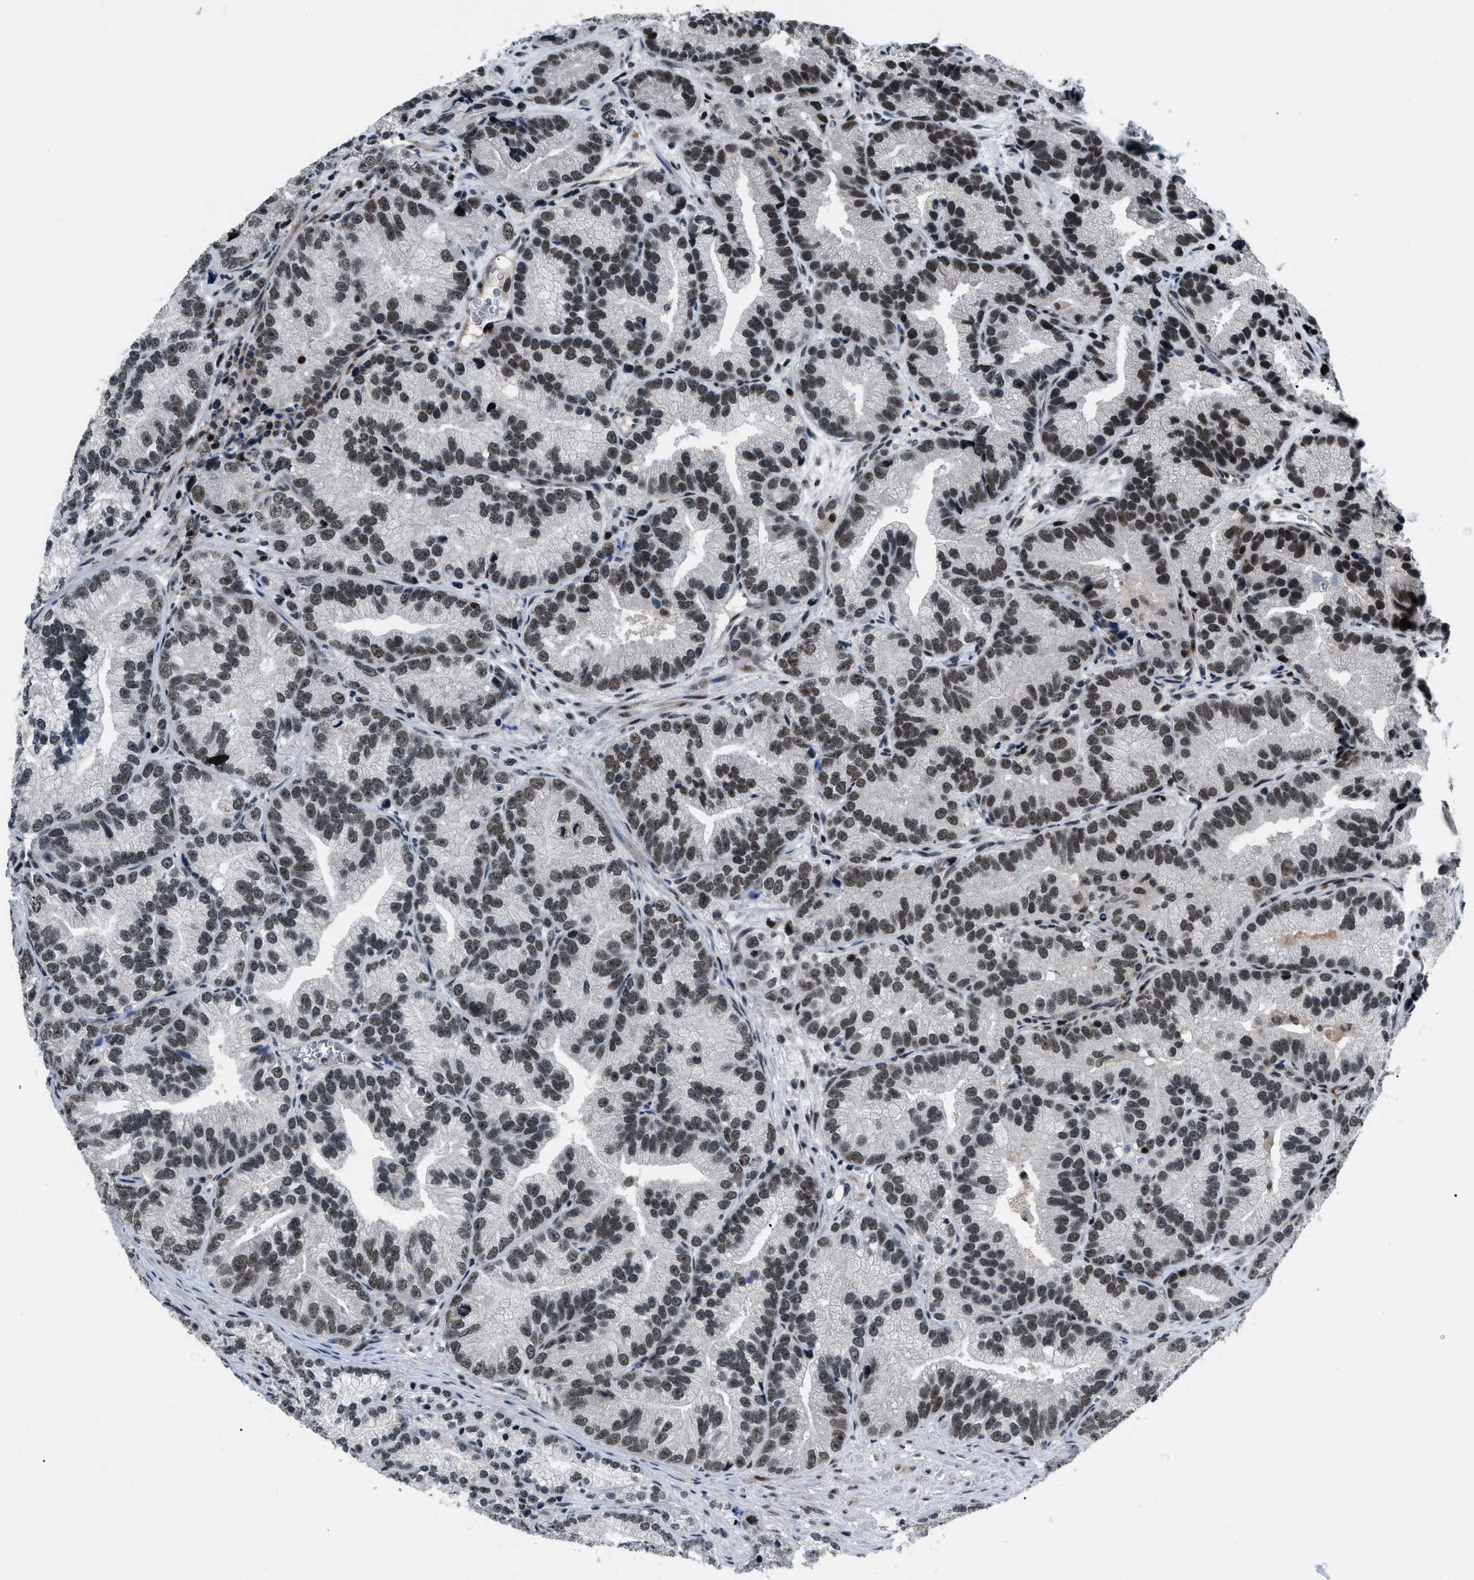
{"staining": {"intensity": "strong", "quantity": "25%-75%", "location": "nuclear"}, "tissue": "prostate cancer", "cell_type": "Tumor cells", "image_type": "cancer", "snomed": [{"axis": "morphology", "description": "Adenocarcinoma, Low grade"}, {"axis": "topography", "description": "Prostate"}], "caption": "Immunohistochemistry (IHC) (DAB (3,3'-diaminobenzidine)) staining of prostate cancer displays strong nuclear protein positivity in about 25%-75% of tumor cells. Using DAB (brown) and hematoxylin (blue) stains, captured at high magnification using brightfield microscopy.", "gene": "SMARCB1", "patient": {"sex": "male", "age": 89}}